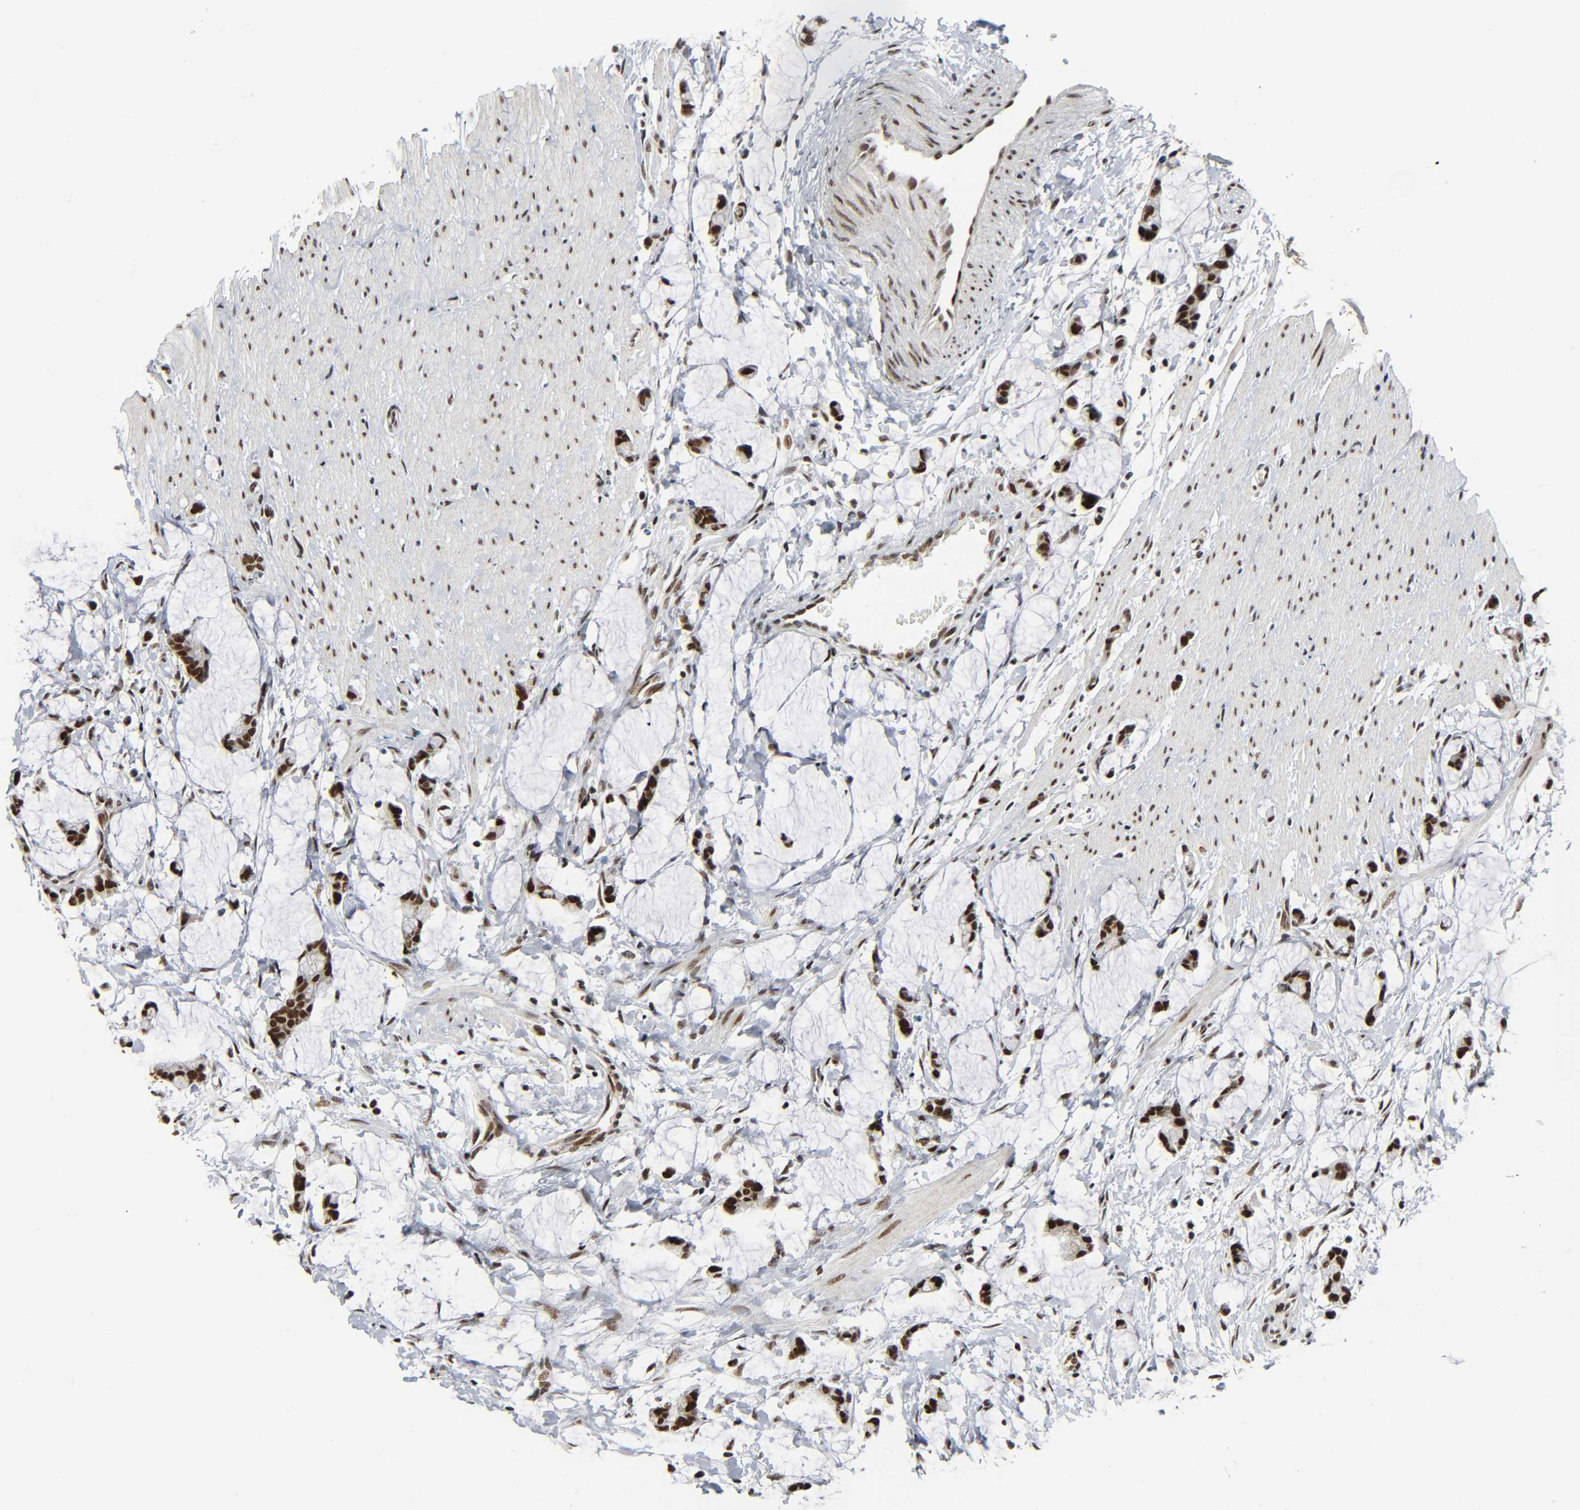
{"staining": {"intensity": "strong", "quantity": ">75%", "location": "nuclear"}, "tissue": "colorectal cancer", "cell_type": "Tumor cells", "image_type": "cancer", "snomed": [{"axis": "morphology", "description": "Adenocarcinoma, NOS"}, {"axis": "topography", "description": "Colon"}], "caption": "Immunohistochemistry (IHC) histopathology image of colorectal adenocarcinoma stained for a protein (brown), which demonstrates high levels of strong nuclear positivity in about >75% of tumor cells.", "gene": "CDK9", "patient": {"sex": "male", "age": 14}}